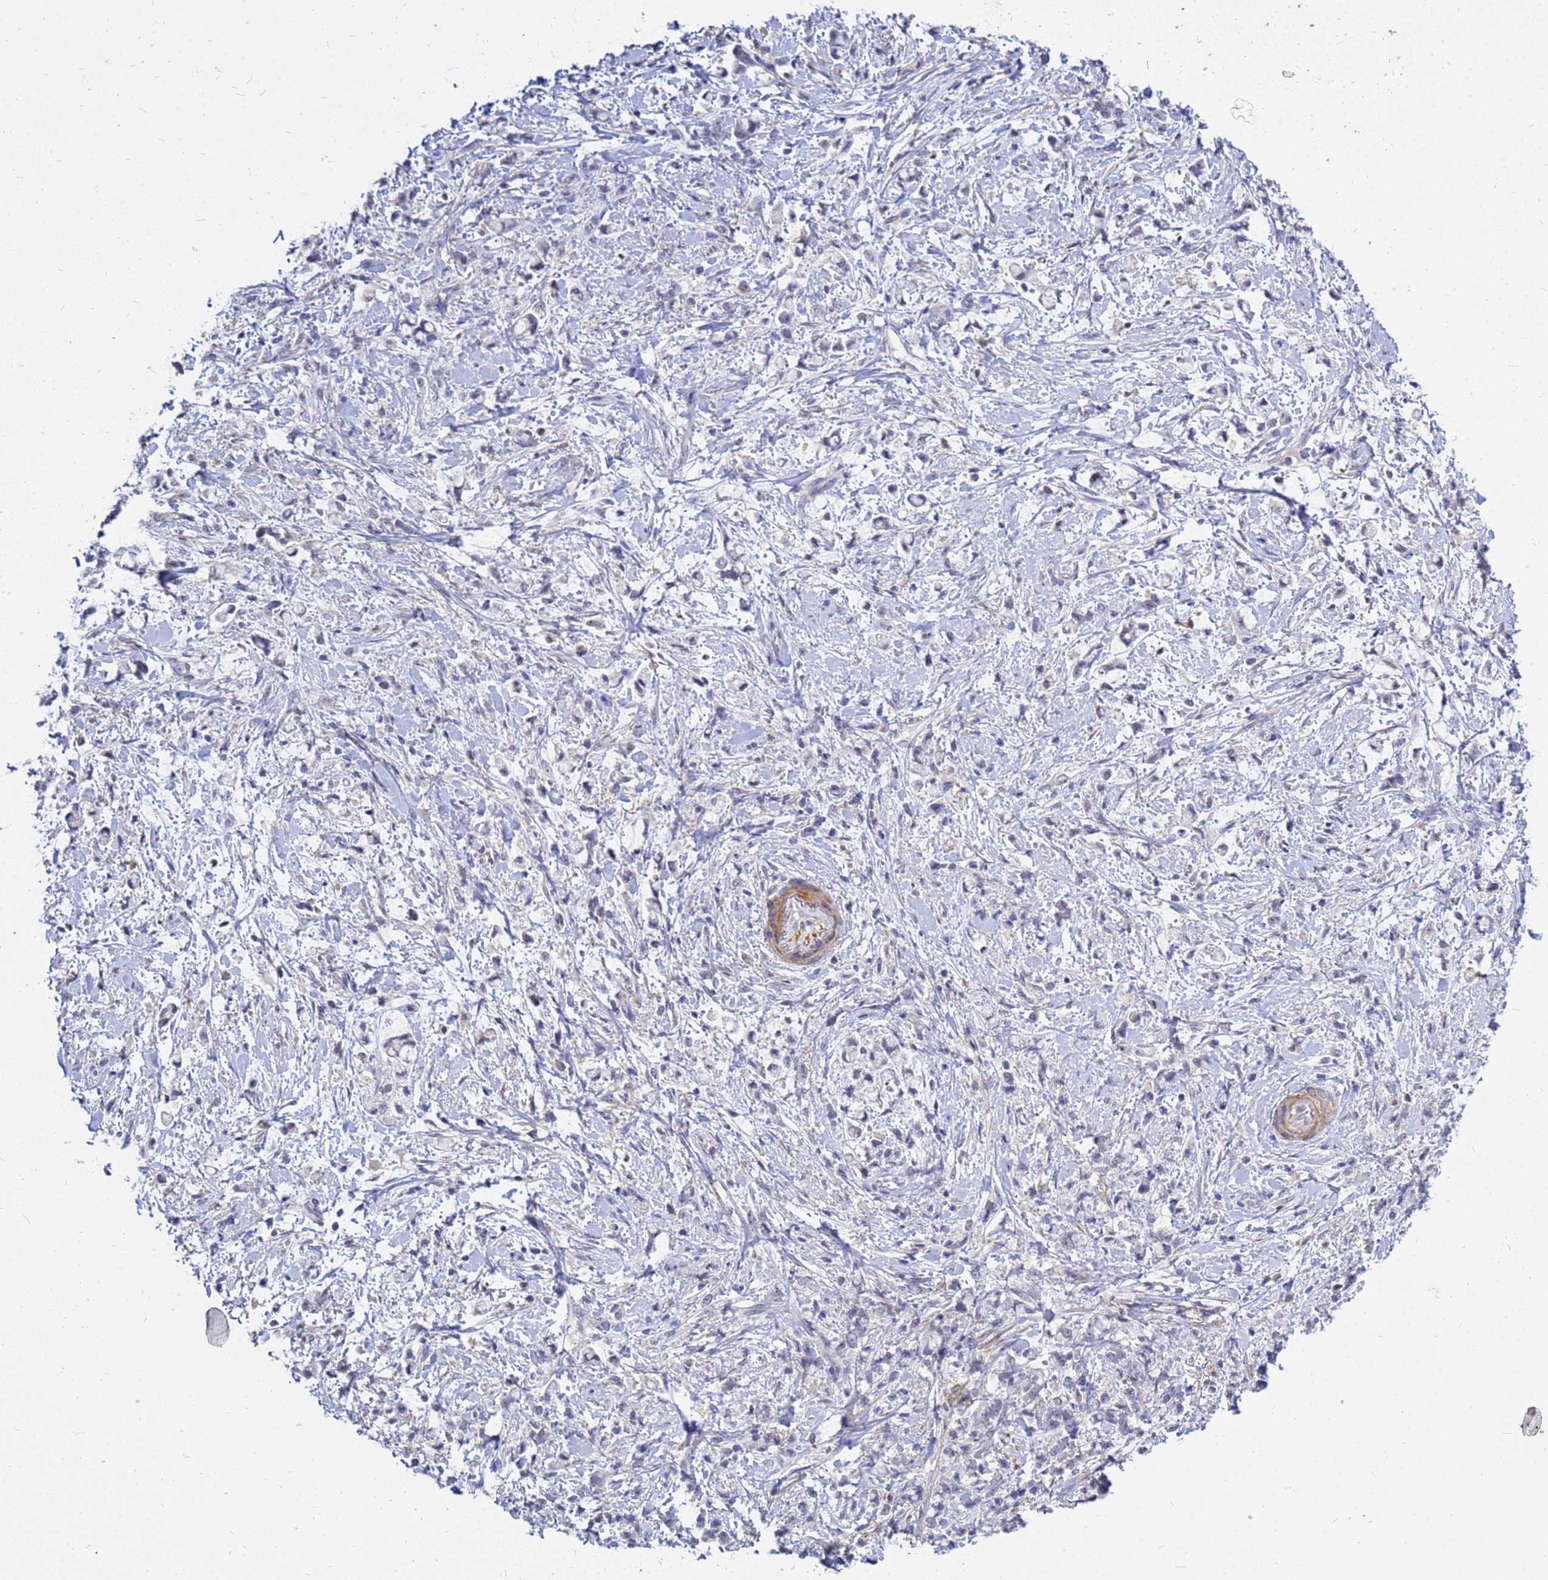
{"staining": {"intensity": "negative", "quantity": "none", "location": "none"}, "tissue": "stomach cancer", "cell_type": "Tumor cells", "image_type": "cancer", "snomed": [{"axis": "morphology", "description": "Adenocarcinoma, NOS"}, {"axis": "topography", "description": "Stomach"}], "caption": "Tumor cells show no significant protein expression in adenocarcinoma (stomach).", "gene": "SRGAP3", "patient": {"sex": "female", "age": 60}}